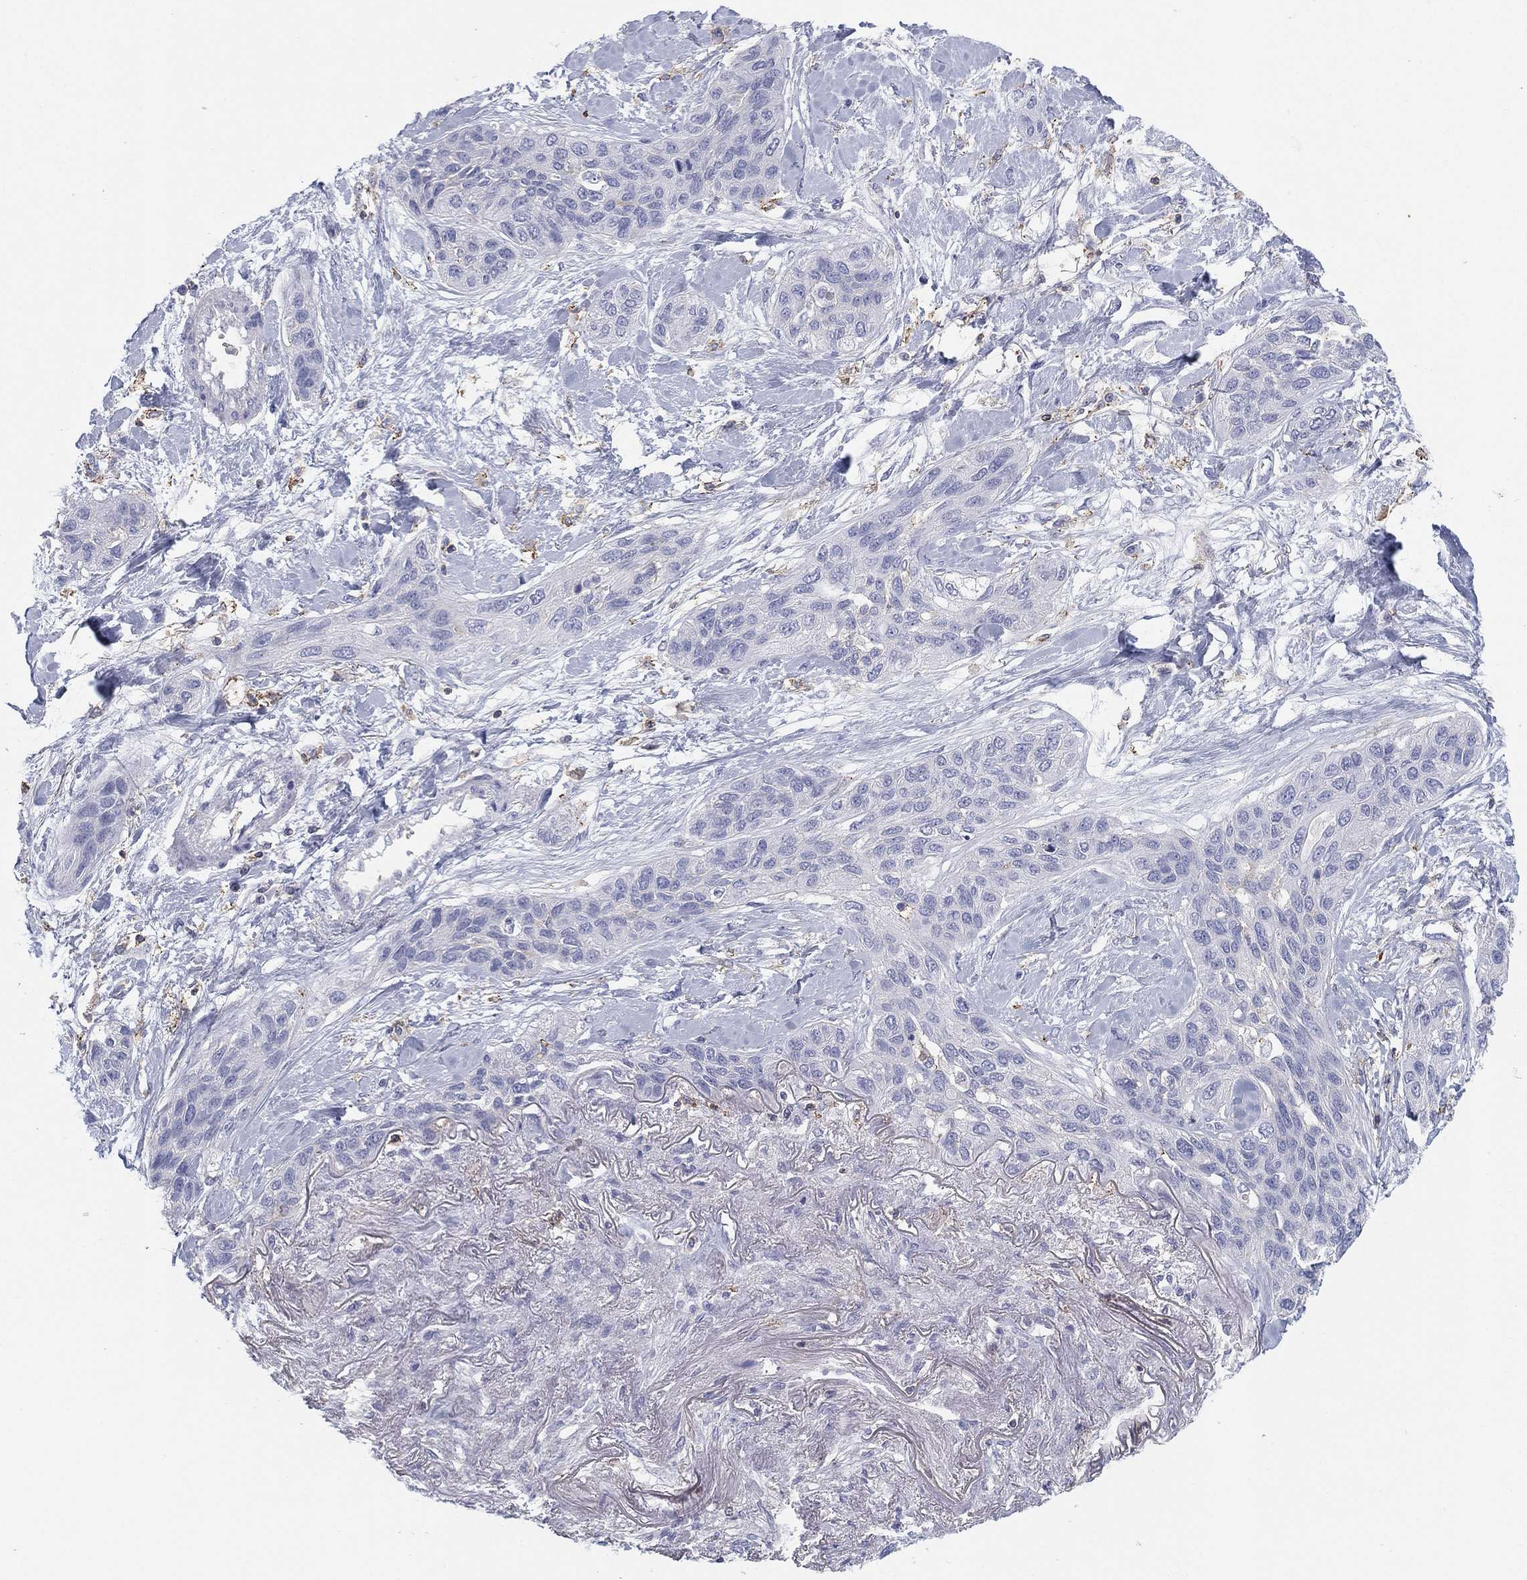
{"staining": {"intensity": "negative", "quantity": "none", "location": "none"}, "tissue": "lung cancer", "cell_type": "Tumor cells", "image_type": "cancer", "snomed": [{"axis": "morphology", "description": "Squamous cell carcinoma, NOS"}, {"axis": "topography", "description": "Lung"}], "caption": "The immunohistochemistry micrograph has no significant expression in tumor cells of lung cancer tissue.", "gene": "SELPLG", "patient": {"sex": "female", "age": 70}}